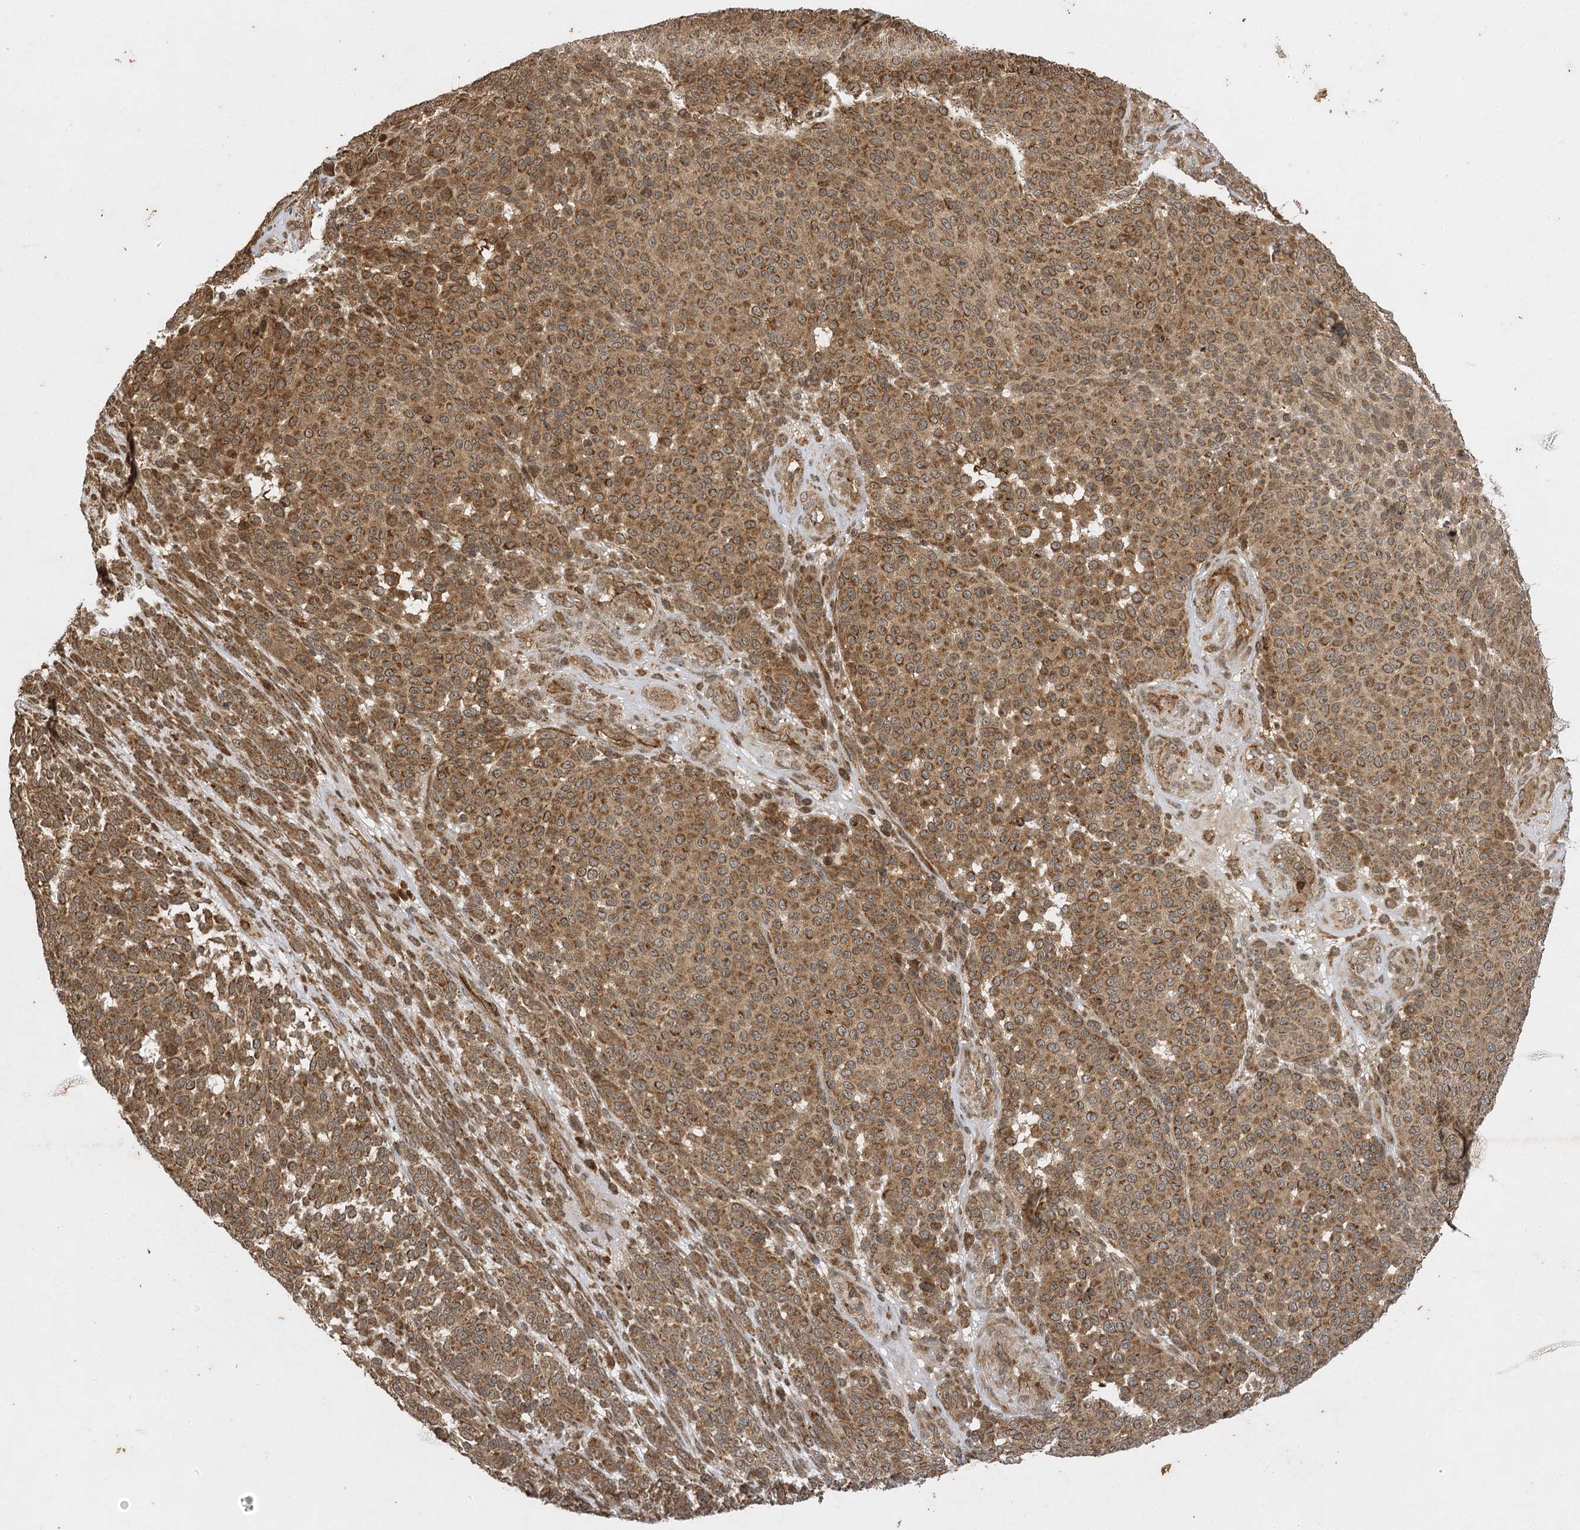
{"staining": {"intensity": "moderate", "quantity": ">75%", "location": "cytoplasmic/membranous"}, "tissue": "melanoma", "cell_type": "Tumor cells", "image_type": "cancer", "snomed": [{"axis": "morphology", "description": "Malignant melanoma, NOS"}, {"axis": "topography", "description": "Skin"}], "caption": "An immunohistochemistry (IHC) photomicrograph of neoplastic tissue is shown. Protein staining in brown labels moderate cytoplasmic/membranous positivity in malignant melanoma within tumor cells.", "gene": "IL11RA", "patient": {"sex": "male", "age": 49}}